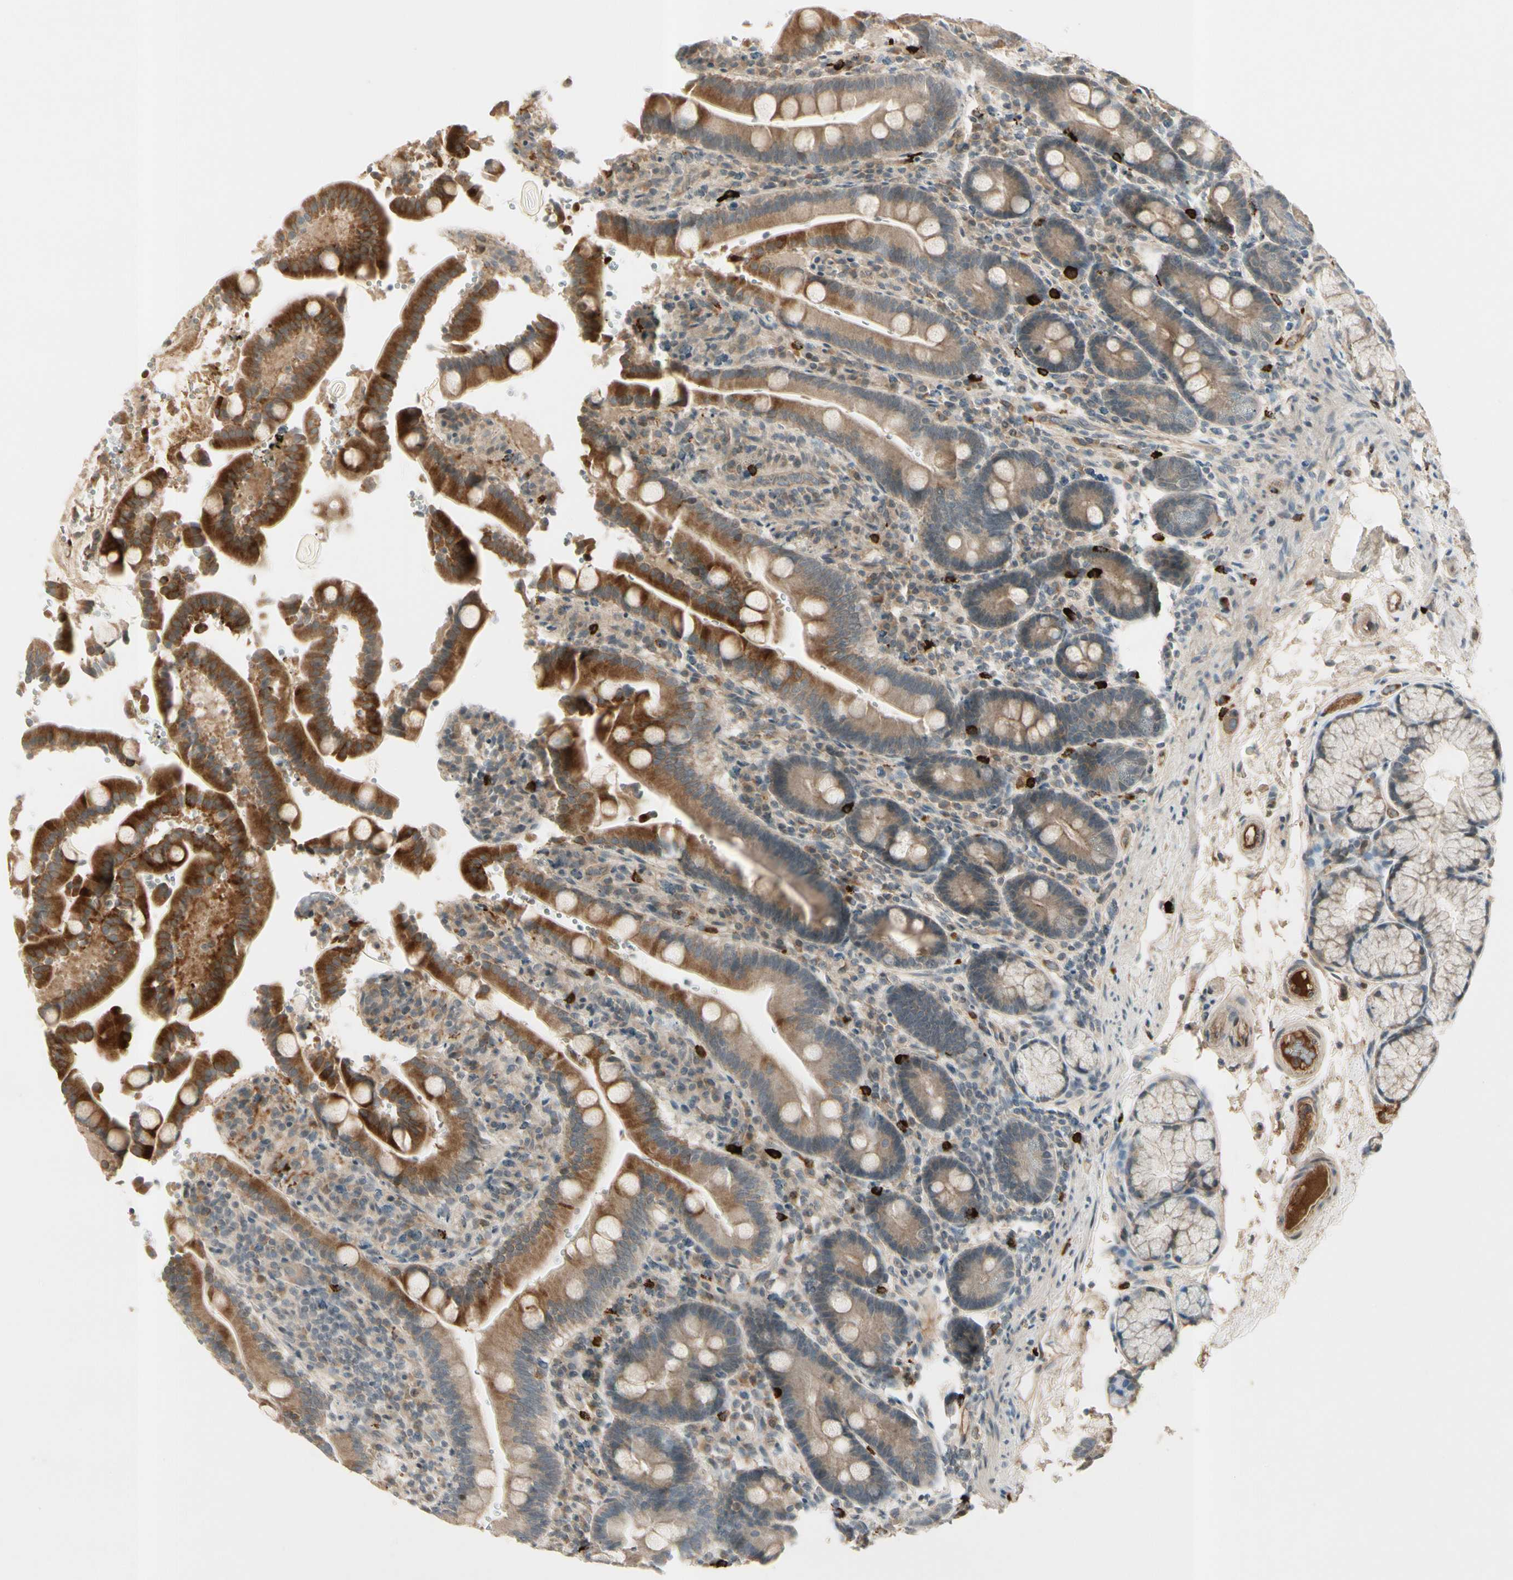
{"staining": {"intensity": "strong", "quantity": ">75%", "location": "cytoplasmic/membranous"}, "tissue": "duodenum", "cell_type": "Glandular cells", "image_type": "normal", "snomed": [{"axis": "morphology", "description": "Normal tissue, NOS"}, {"axis": "topography", "description": "Small intestine, NOS"}], "caption": "Duodenum stained with IHC displays strong cytoplasmic/membranous expression in about >75% of glandular cells.", "gene": "ICAM5", "patient": {"sex": "female", "age": 71}}